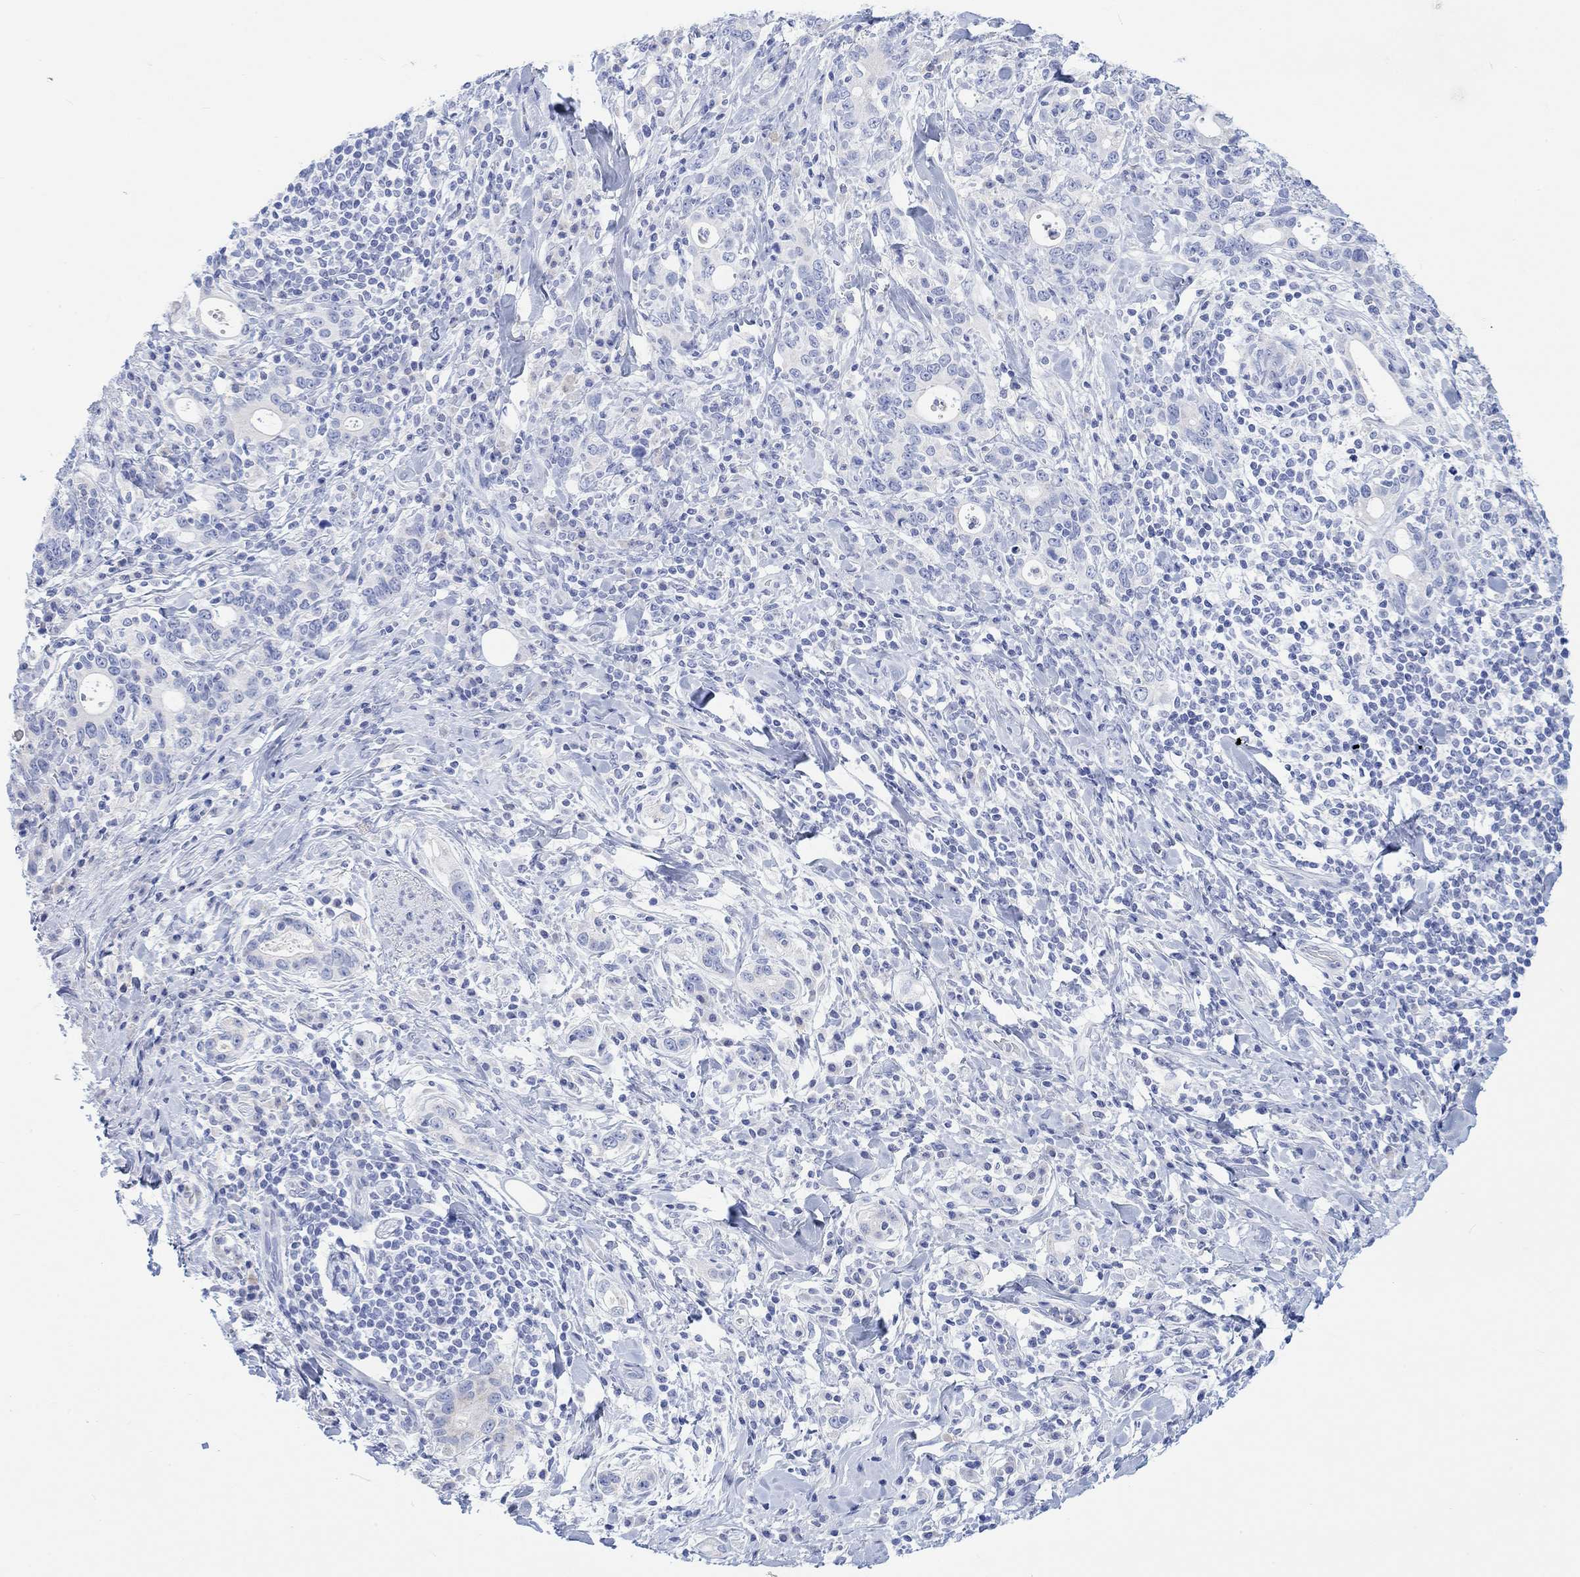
{"staining": {"intensity": "negative", "quantity": "none", "location": "none"}, "tissue": "stomach cancer", "cell_type": "Tumor cells", "image_type": "cancer", "snomed": [{"axis": "morphology", "description": "Adenocarcinoma, NOS"}, {"axis": "topography", "description": "Stomach"}], "caption": "Tumor cells are negative for protein expression in human adenocarcinoma (stomach).", "gene": "CALCA", "patient": {"sex": "male", "age": 79}}